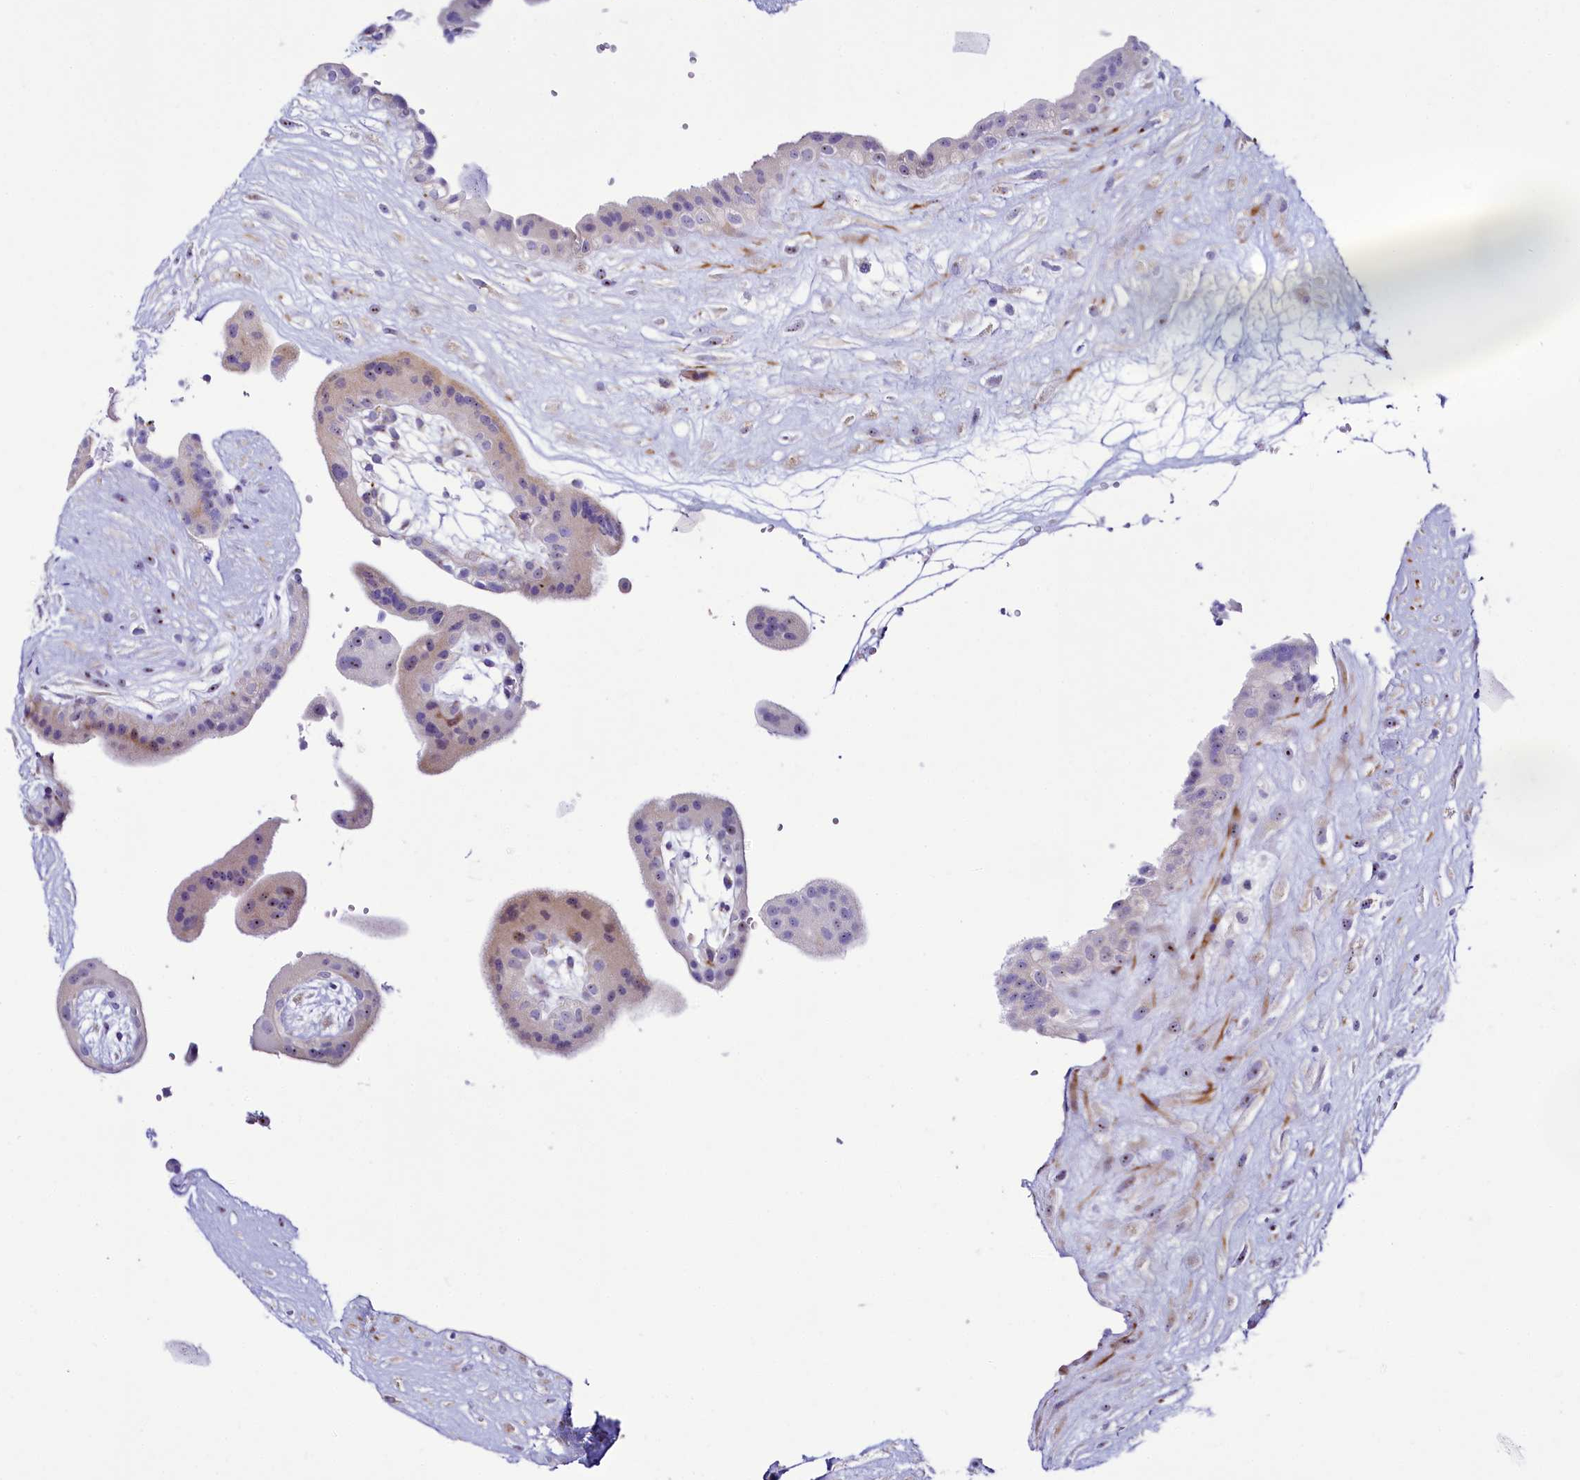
{"staining": {"intensity": "weak", "quantity": "<25%", "location": "nuclear"}, "tissue": "placenta", "cell_type": "Trophoblastic cells", "image_type": "normal", "snomed": [{"axis": "morphology", "description": "Normal tissue, NOS"}, {"axis": "topography", "description": "Placenta"}], "caption": "DAB (3,3'-diaminobenzidine) immunohistochemical staining of normal human placenta exhibits no significant expression in trophoblastic cells.", "gene": "SH3TC2", "patient": {"sex": "female", "age": 18}}